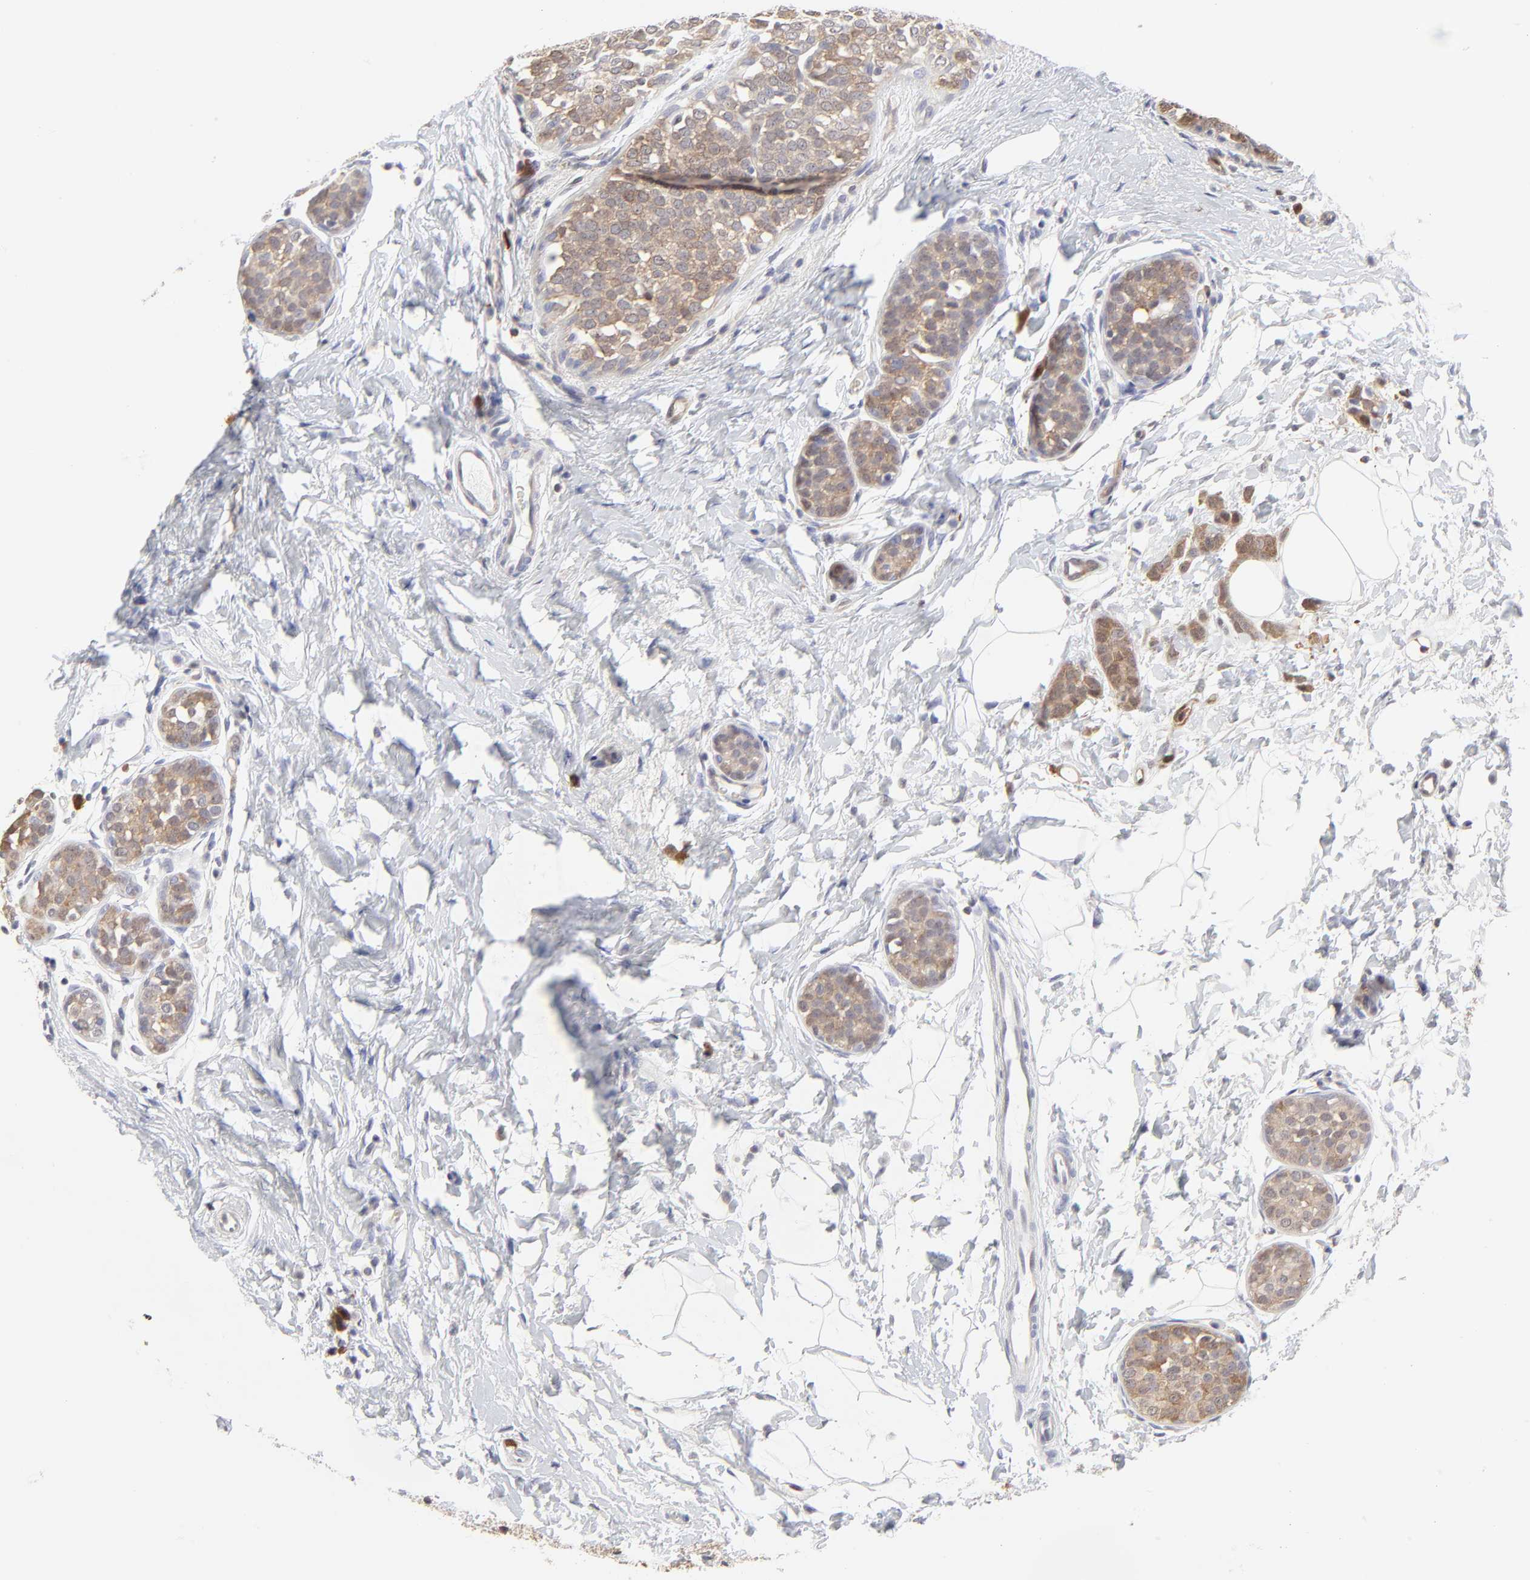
{"staining": {"intensity": "weak", "quantity": ">75%", "location": "cytoplasmic/membranous"}, "tissue": "breast cancer", "cell_type": "Tumor cells", "image_type": "cancer", "snomed": [{"axis": "morphology", "description": "Lobular carcinoma, in situ"}, {"axis": "morphology", "description": "Lobular carcinoma"}, {"axis": "topography", "description": "Breast"}], "caption": "Protein staining by immunohistochemistry (IHC) reveals weak cytoplasmic/membranous expression in about >75% of tumor cells in breast lobular carcinoma. (DAB = brown stain, brightfield microscopy at high magnification).", "gene": "CASP3", "patient": {"sex": "female", "age": 41}}